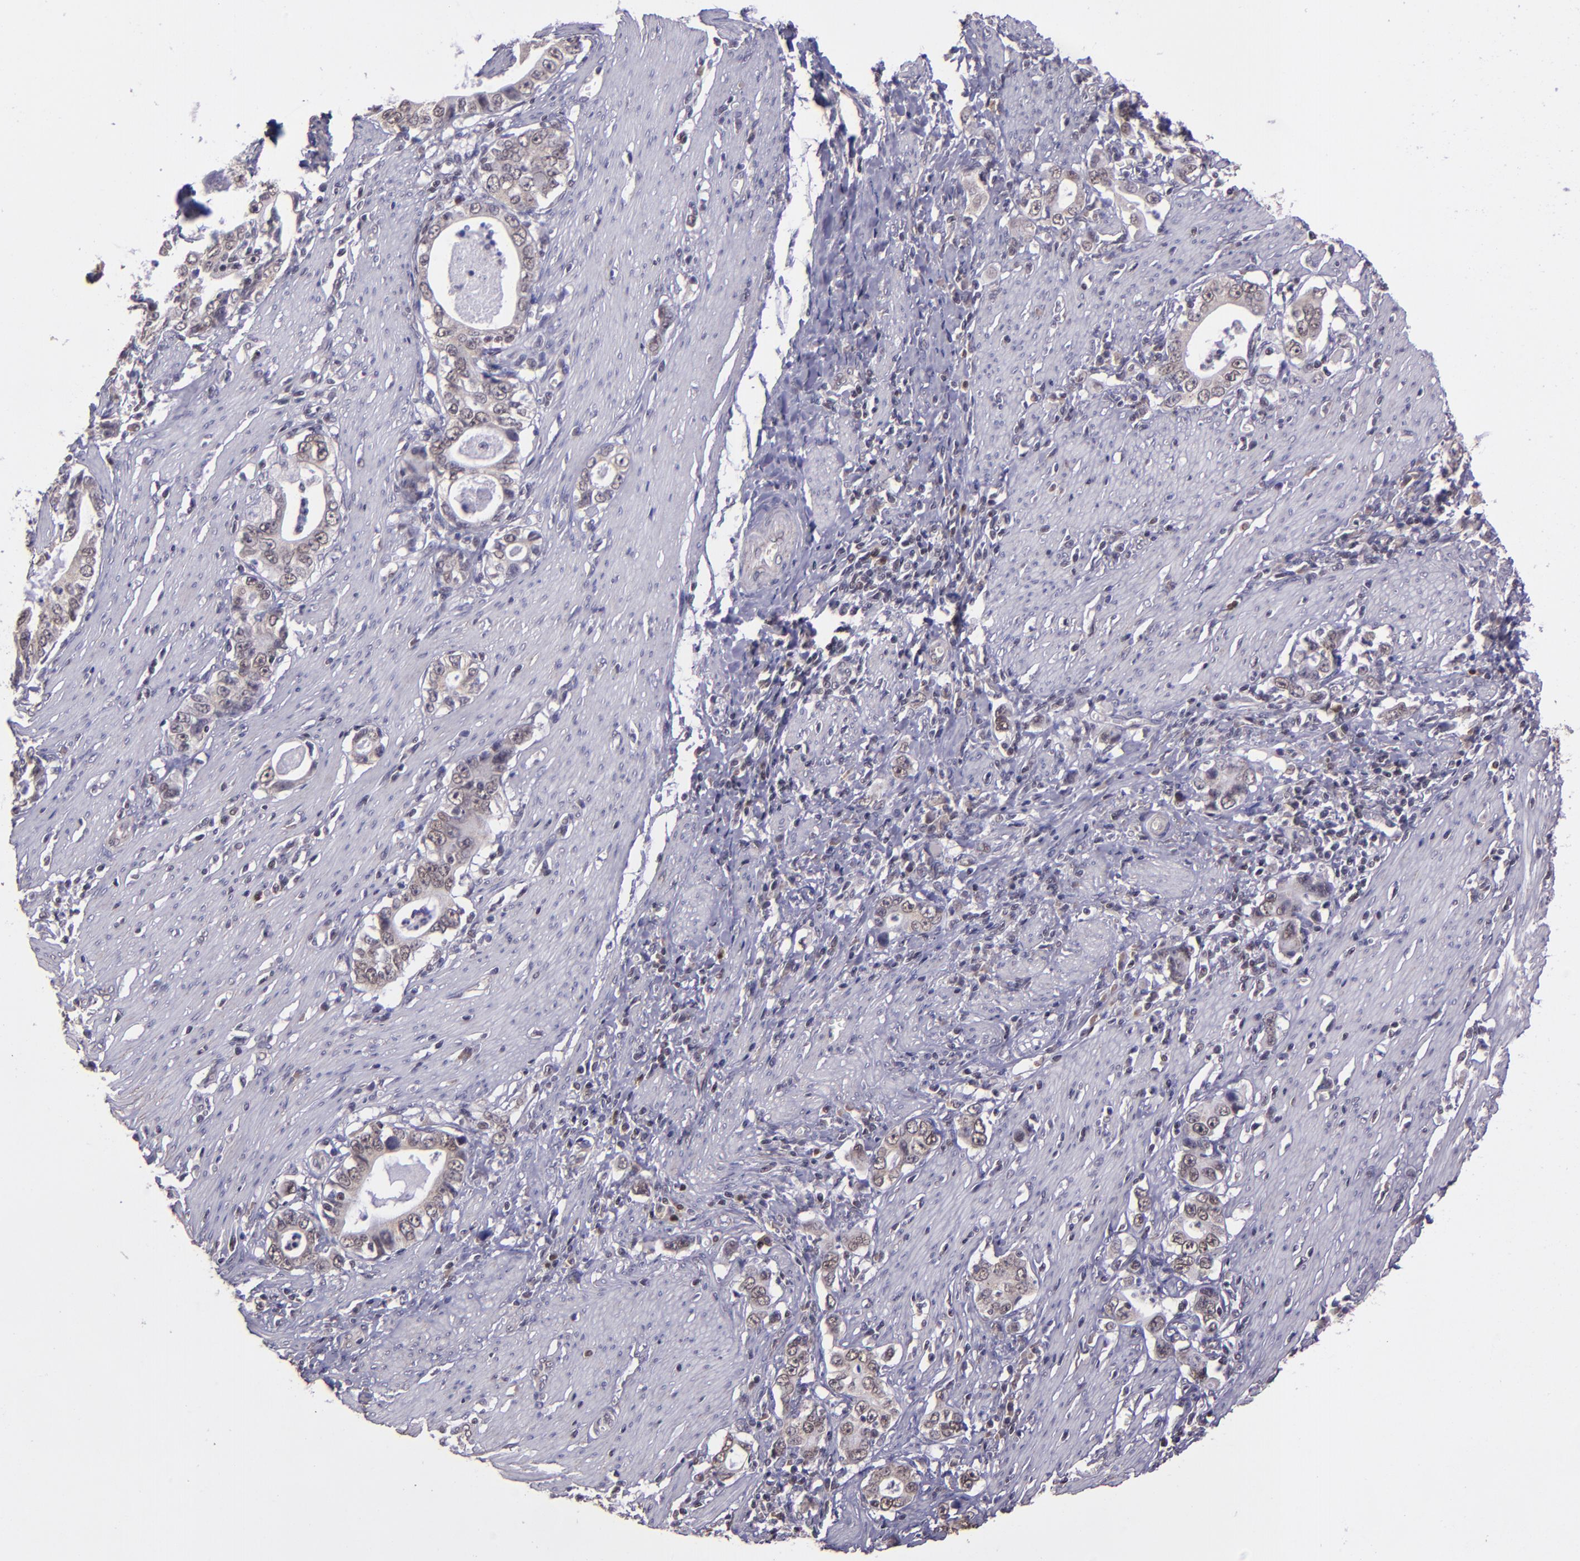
{"staining": {"intensity": "weak", "quantity": "25%-75%", "location": "cytoplasmic/membranous,nuclear"}, "tissue": "stomach cancer", "cell_type": "Tumor cells", "image_type": "cancer", "snomed": [{"axis": "morphology", "description": "Adenocarcinoma, NOS"}, {"axis": "topography", "description": "Stomach, lower"}], "caption": "A brown stain highlights weak cytoplasmic/membranous and nuclear positivity of a protein in human adenocarcinoma (stomach) tumor cells.", "gene": "ELF1", "patient": {"sex": "female", "age": 72}}